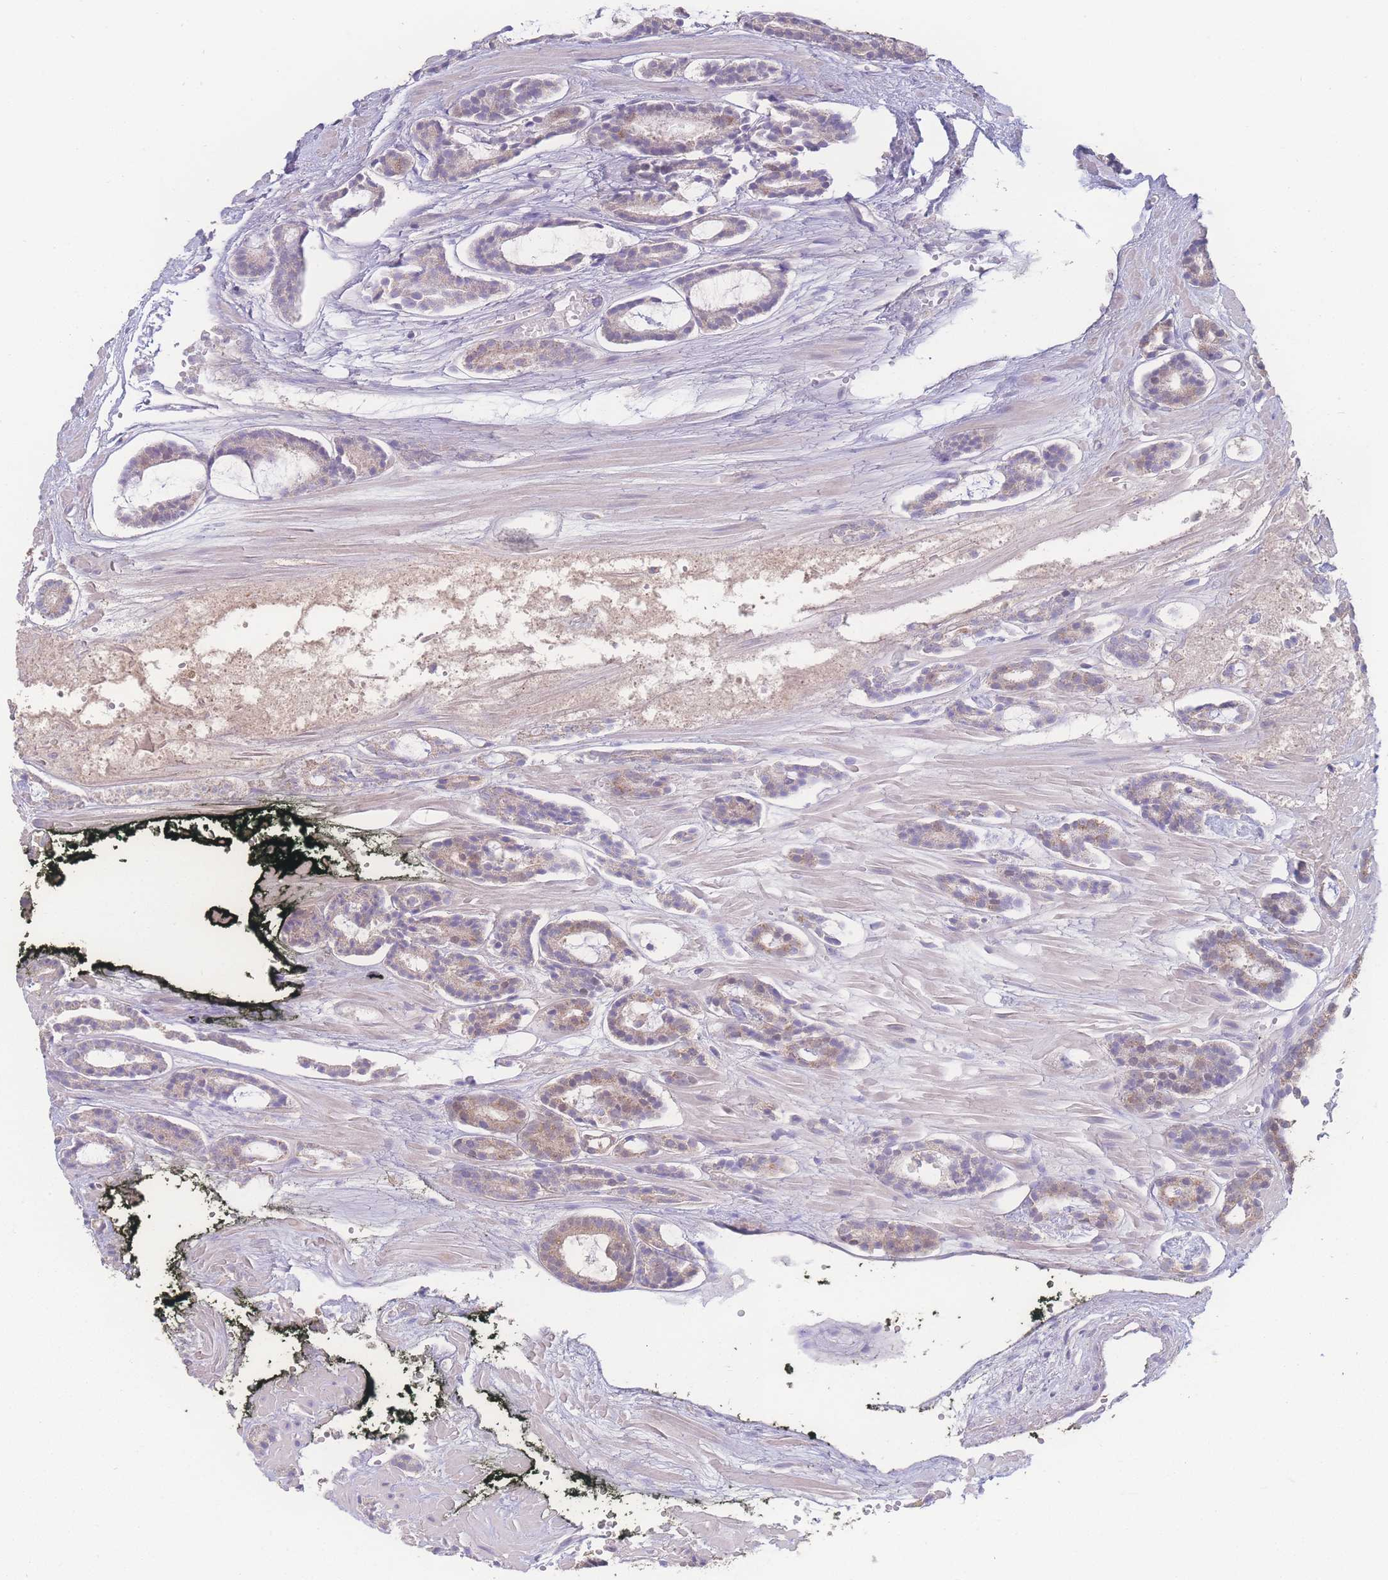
{"staining": {"intensity": "moderate", "quantity": "25%-75%", "location": "cytoplasmic/membranous"}, "tissue": "prostate cancer", "cell_type": "Tumor cells", "image_type": "cancer", "snomed": [{"axis": "morphology", "description": "Adenocarcinoma, High grade"}, {"axis": "topography", "description": "Prostate"}], "caption": "The histopathology image demonstrates staining of high-grade adenocarcinoma (prostate), revealing moderate cytoplasmic/membranous protein positivity (brown color) within tumor cells.", "gene": "GIPR", "patient": {"sex": "male", "age": 71}}